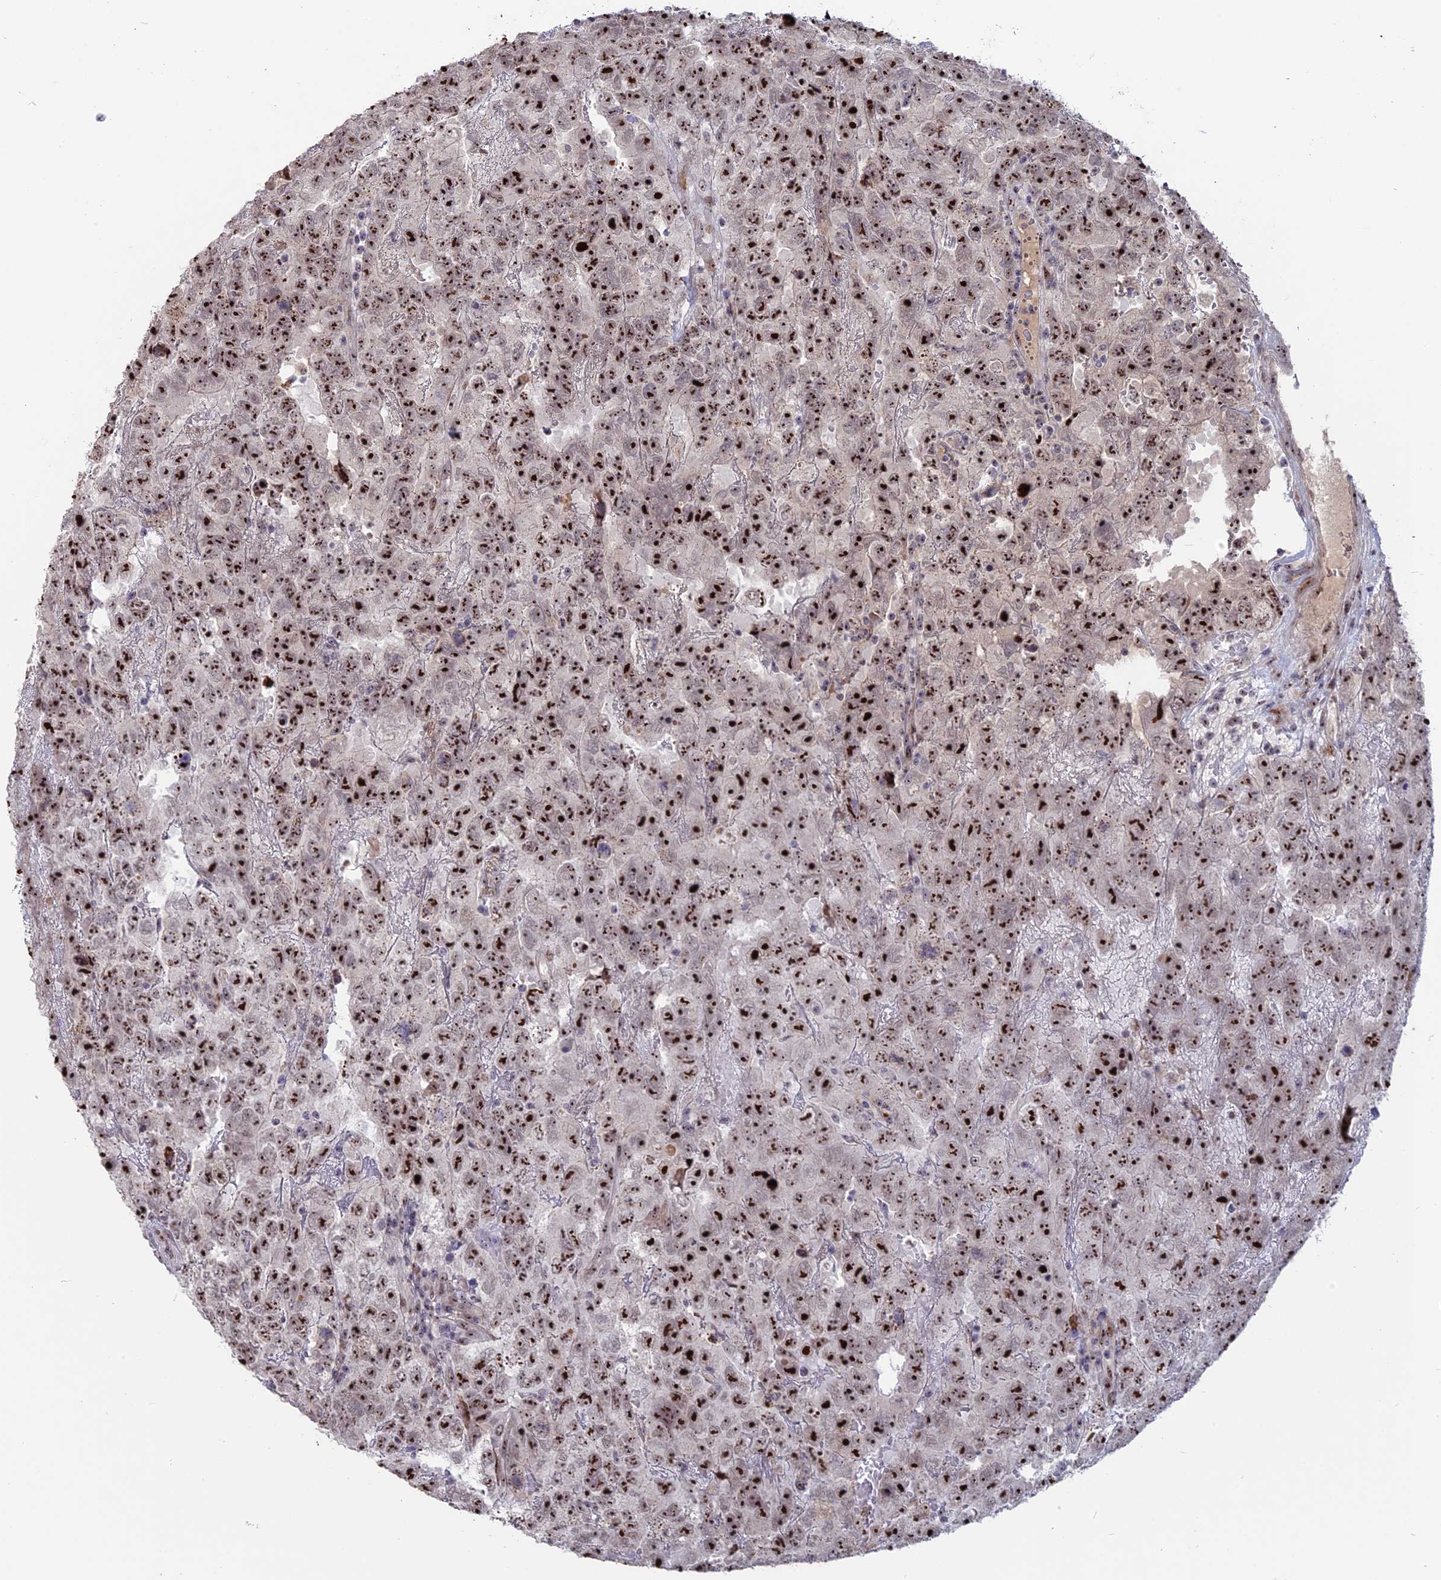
{"staining": {"intensity": "strong", "quantity": ">75%", "location": "nuclear"}, "tissue": "testis cancer", "cell_type": "Tumor cells", "image_type": "cancer", "snomed": [{"axis": "morphology", "description": "Carcinoma, Embryonal, NOS"}, {"axis": "topography", "description": "Testis"}], "caption": "Testis cancer (embryonal carcinoma) tissue exhibits strong nuclear staining in approximately >75% of tumor cells, visualized by immunohistochemistry.", "gene": "FAM131A", "patient": {"sex": "male", "age": 45}}